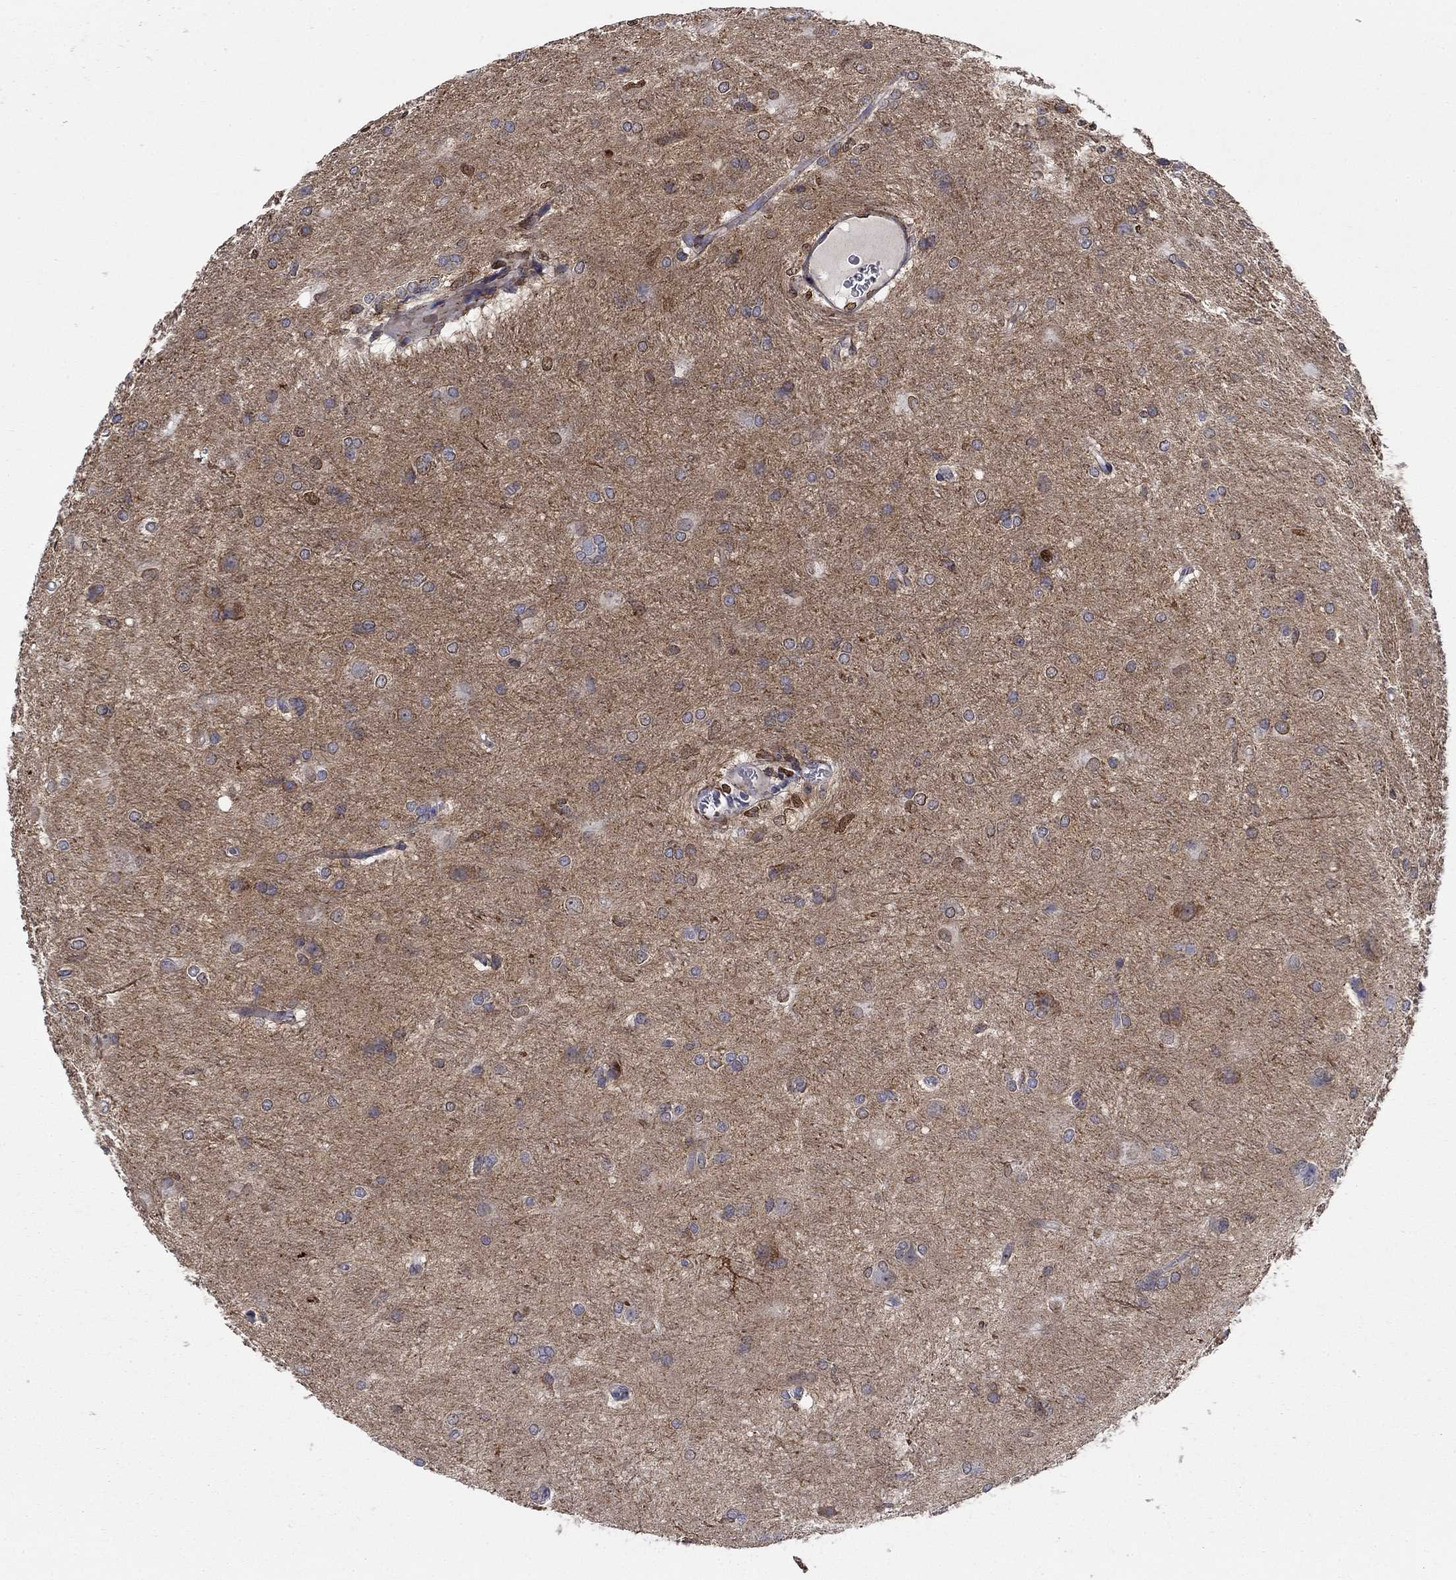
{"staining": {"intensity": "negative", "quantity": "none", "location": "none"}, "tissue": "glioma", "cell_type": "Tumor cells", "image_type": "cancer", "snomed": [{"axis": "morphology", "description": "Glioma, malignant, High grade"}, {"axis": "topography", "description": "Brain"}], "caption": "High power microscopy micrograph of an IHC micrograph of malignant high-grade glioma, revealing no significant positivity in tumor cells.", "gene": "PTPRZ1", "patient": {"sex": "male", "age": 68}}